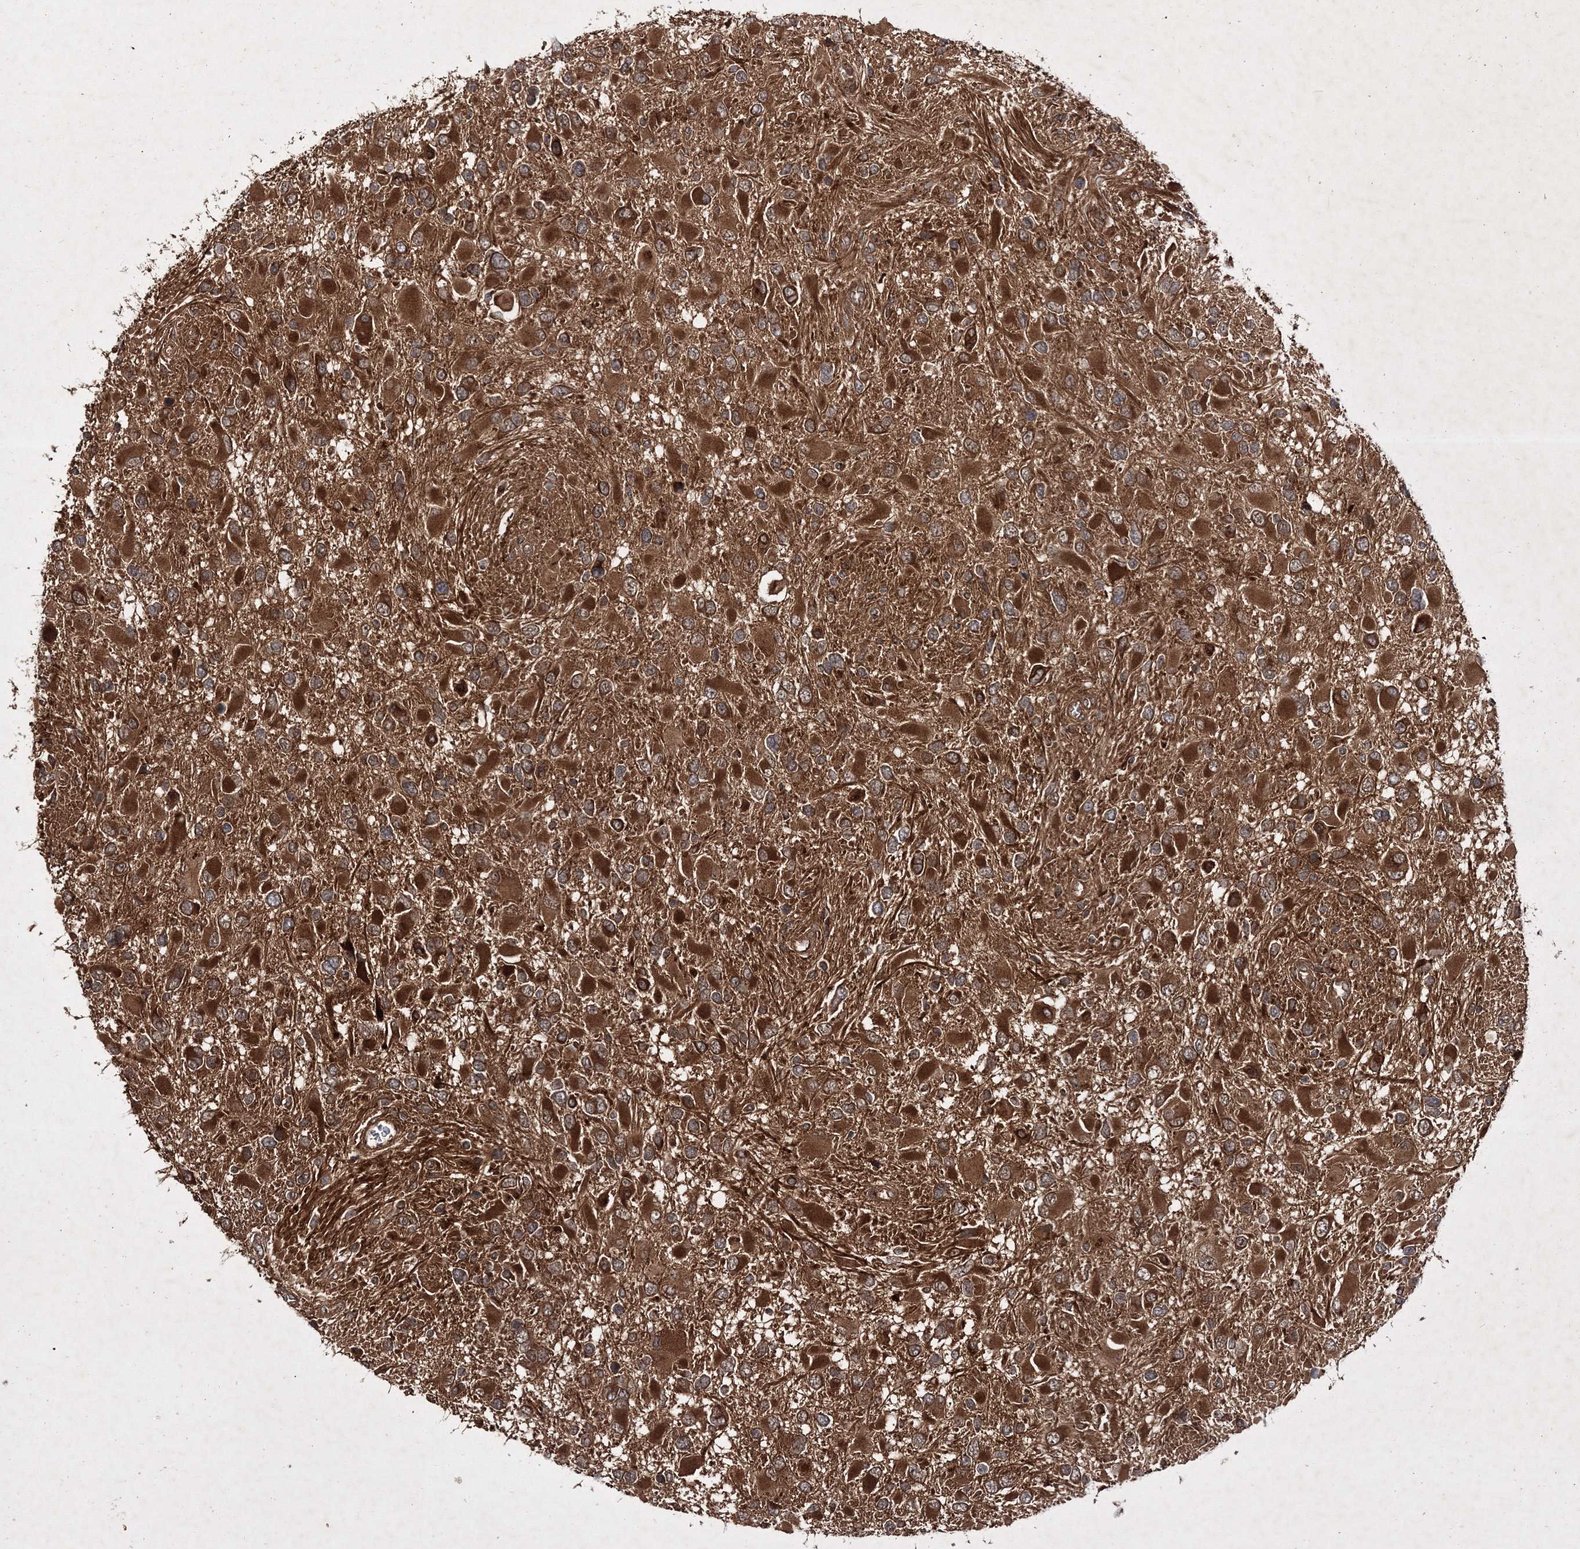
{"staining": {"intensity": "strong", "quantity": ">75%", "location": "cytoplasmic/membranous"}, "tissue": "glioma", "cell_type": "Tumor cells", "image_type": "cancer", "snomed": [{"axis": "morphology", "description": "Glioma, malignant, High grade"}, {"axis": "topography", "description": "Brain"}], "caption": "Brown immunohistochemical staining in human malignant glioma (high-grade) displays strong cytoplasmic/membranous staining in about >75% of tumor cells.", "gene": "DNAJC13", "patient": {"sex": "male", "age": 53}}